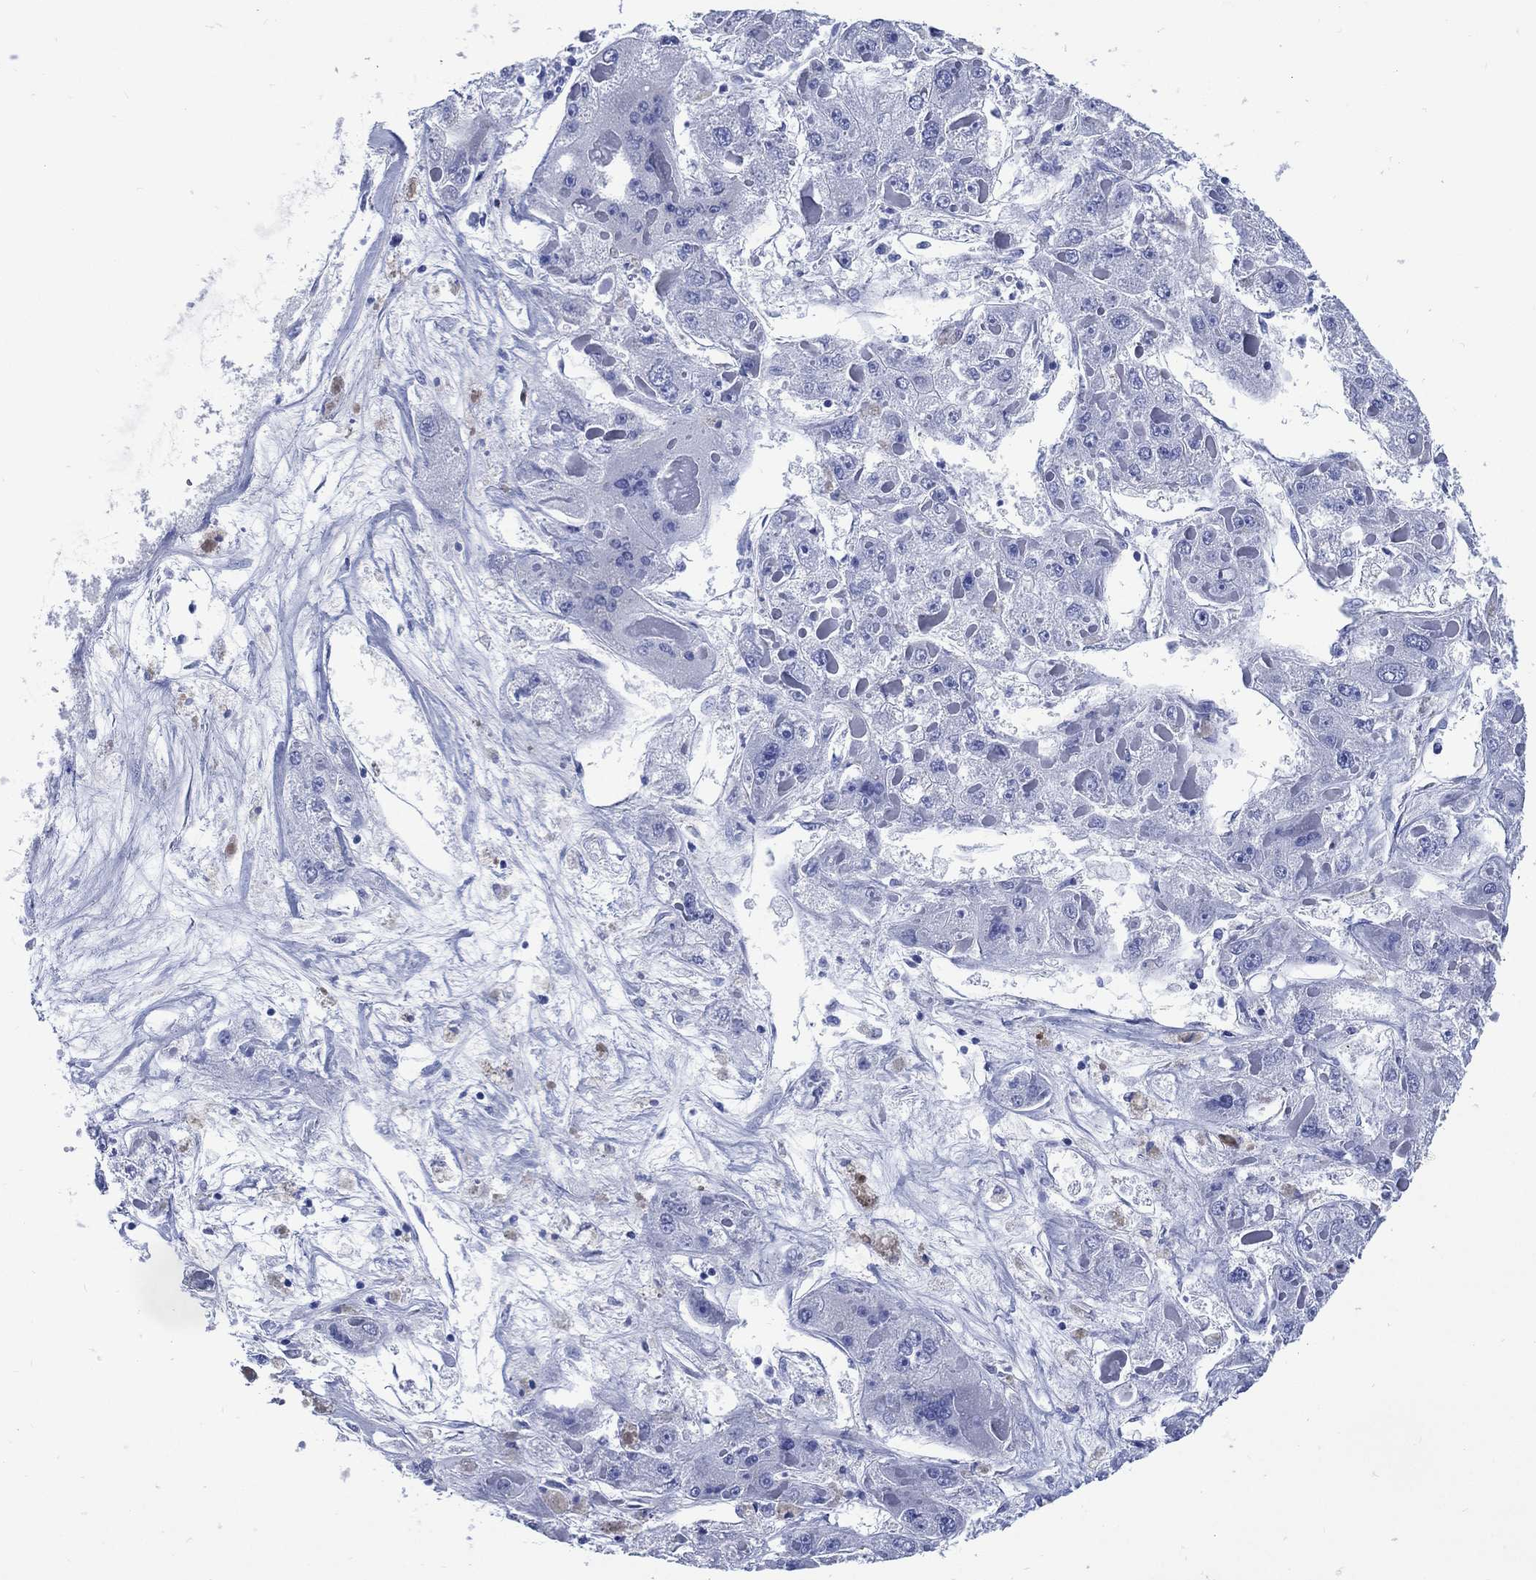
{"staining": {"intensity": "negative", "quantity": "none", "location": "none"}, "tissue": "liver cancer", "cell_type": "Tumor cells", "image_type": "cancer", "snomed": [{"axis": "morphology", "description": "Carcinoma, Hepatocellular, NOS"}, {"axis": "topography", "description": "Liver"}], "caption": "High magnification brightfield microscopy of hepatocellular carcinoma (liver) stained with DAB (3,3'-diaminobenzidine) (brown) and counterstained with hematoxylin (blue): tumor cells show no significant positivity.", "gene": "SHCBP1L", "patient": {"sex": "female", "age": 73}}